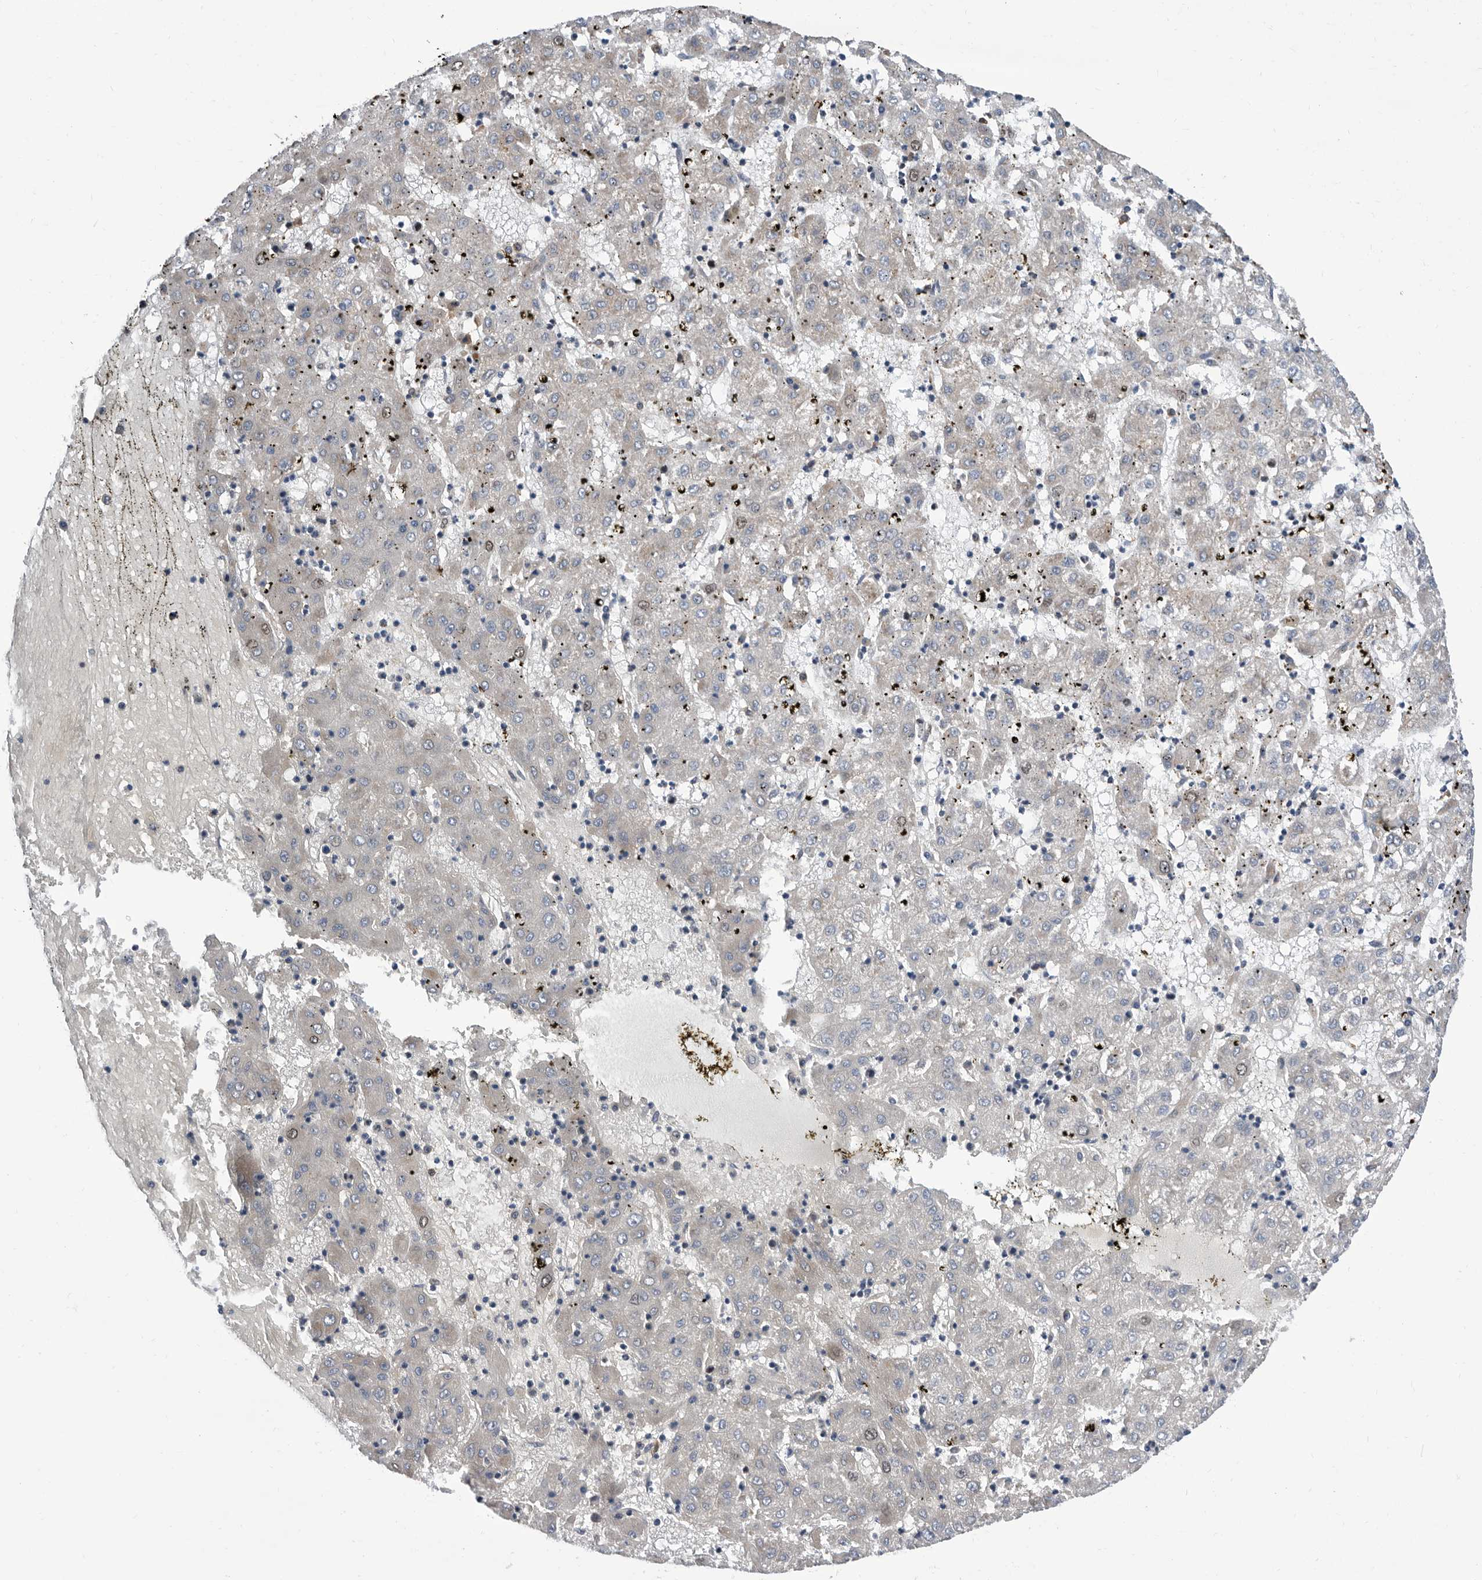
{"staining": {"intensity": "moderate", "quantity": "<25%", "location": "nuclear"}, "tissue": "liver cancer", "cell_type": "Tumor cells", "image_type": "cancer", "snomed": [{"axis": "morphology", "description": "Carcinoma, Hepatocellular, NOS"}, {"axis": "topography", "description": "Liver"}], "caption": "DAB (3,3'-diaminobenzidine) immunohistochemical staining of human liver cancer (hepatocellular carcinoma) demonstrates moderate nuclear protein staining in about <25% of tumor cells.", "gene": "ATAD2", "patient": {"sex": "male", "age": 72}}